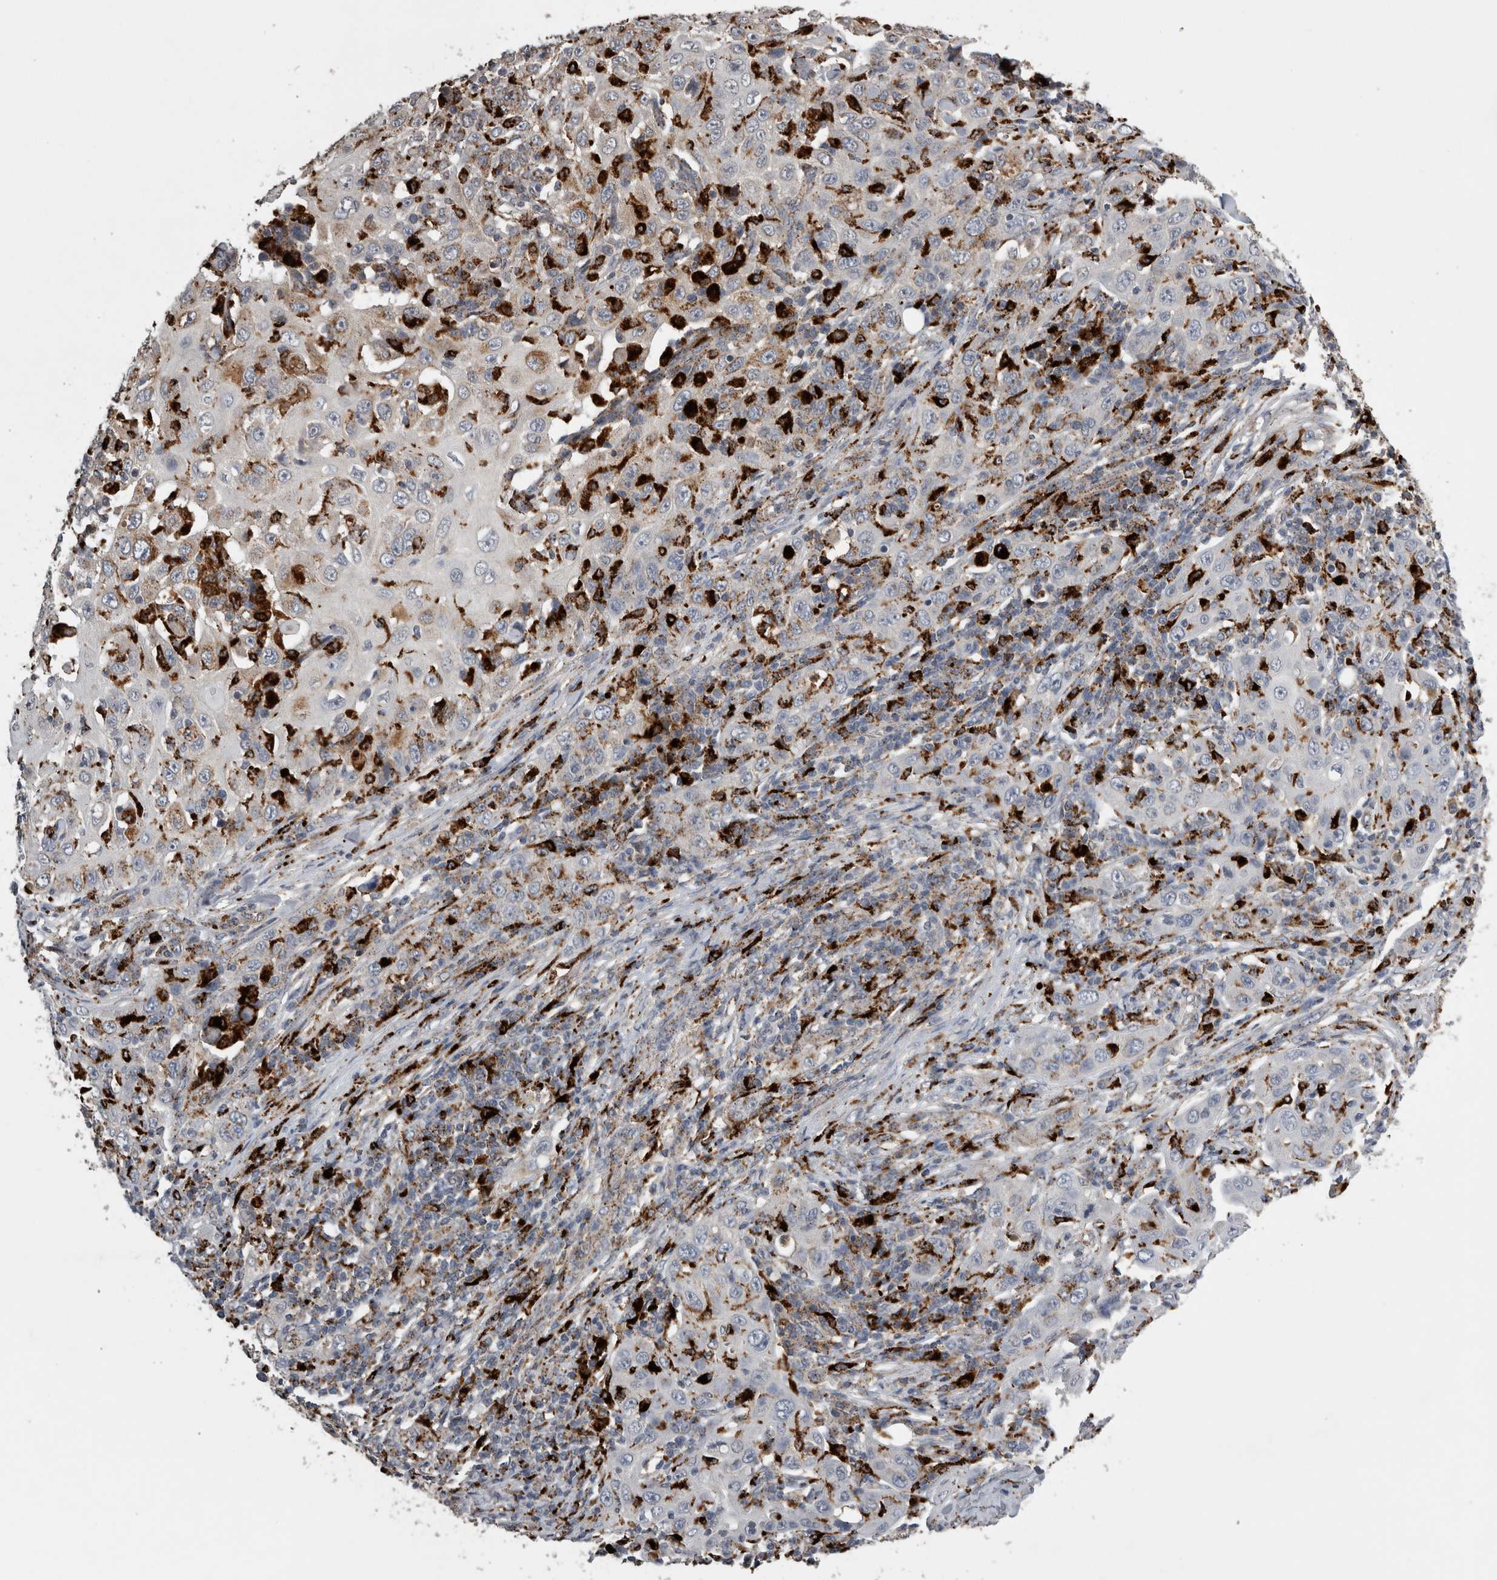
{"staining": {"intensity": "weak", "quantity": "<25%", "location": "cytoplasmic/membranous"}, "tissue": "skin cancer", "cell_type": "Tumor cells", "image_type": "cancer", "snomed": [{"axis": "morphology", "description": "Squamous cell carcinoma, NOS"}, {"axis": "topography", "description": "Skin"}], "caption": "Tumor cells are negative for brown protein staining in squamous cell carcinoma (skin).", "gene": "CTSZ", "patient": {"sex": "female", "age": 88}}